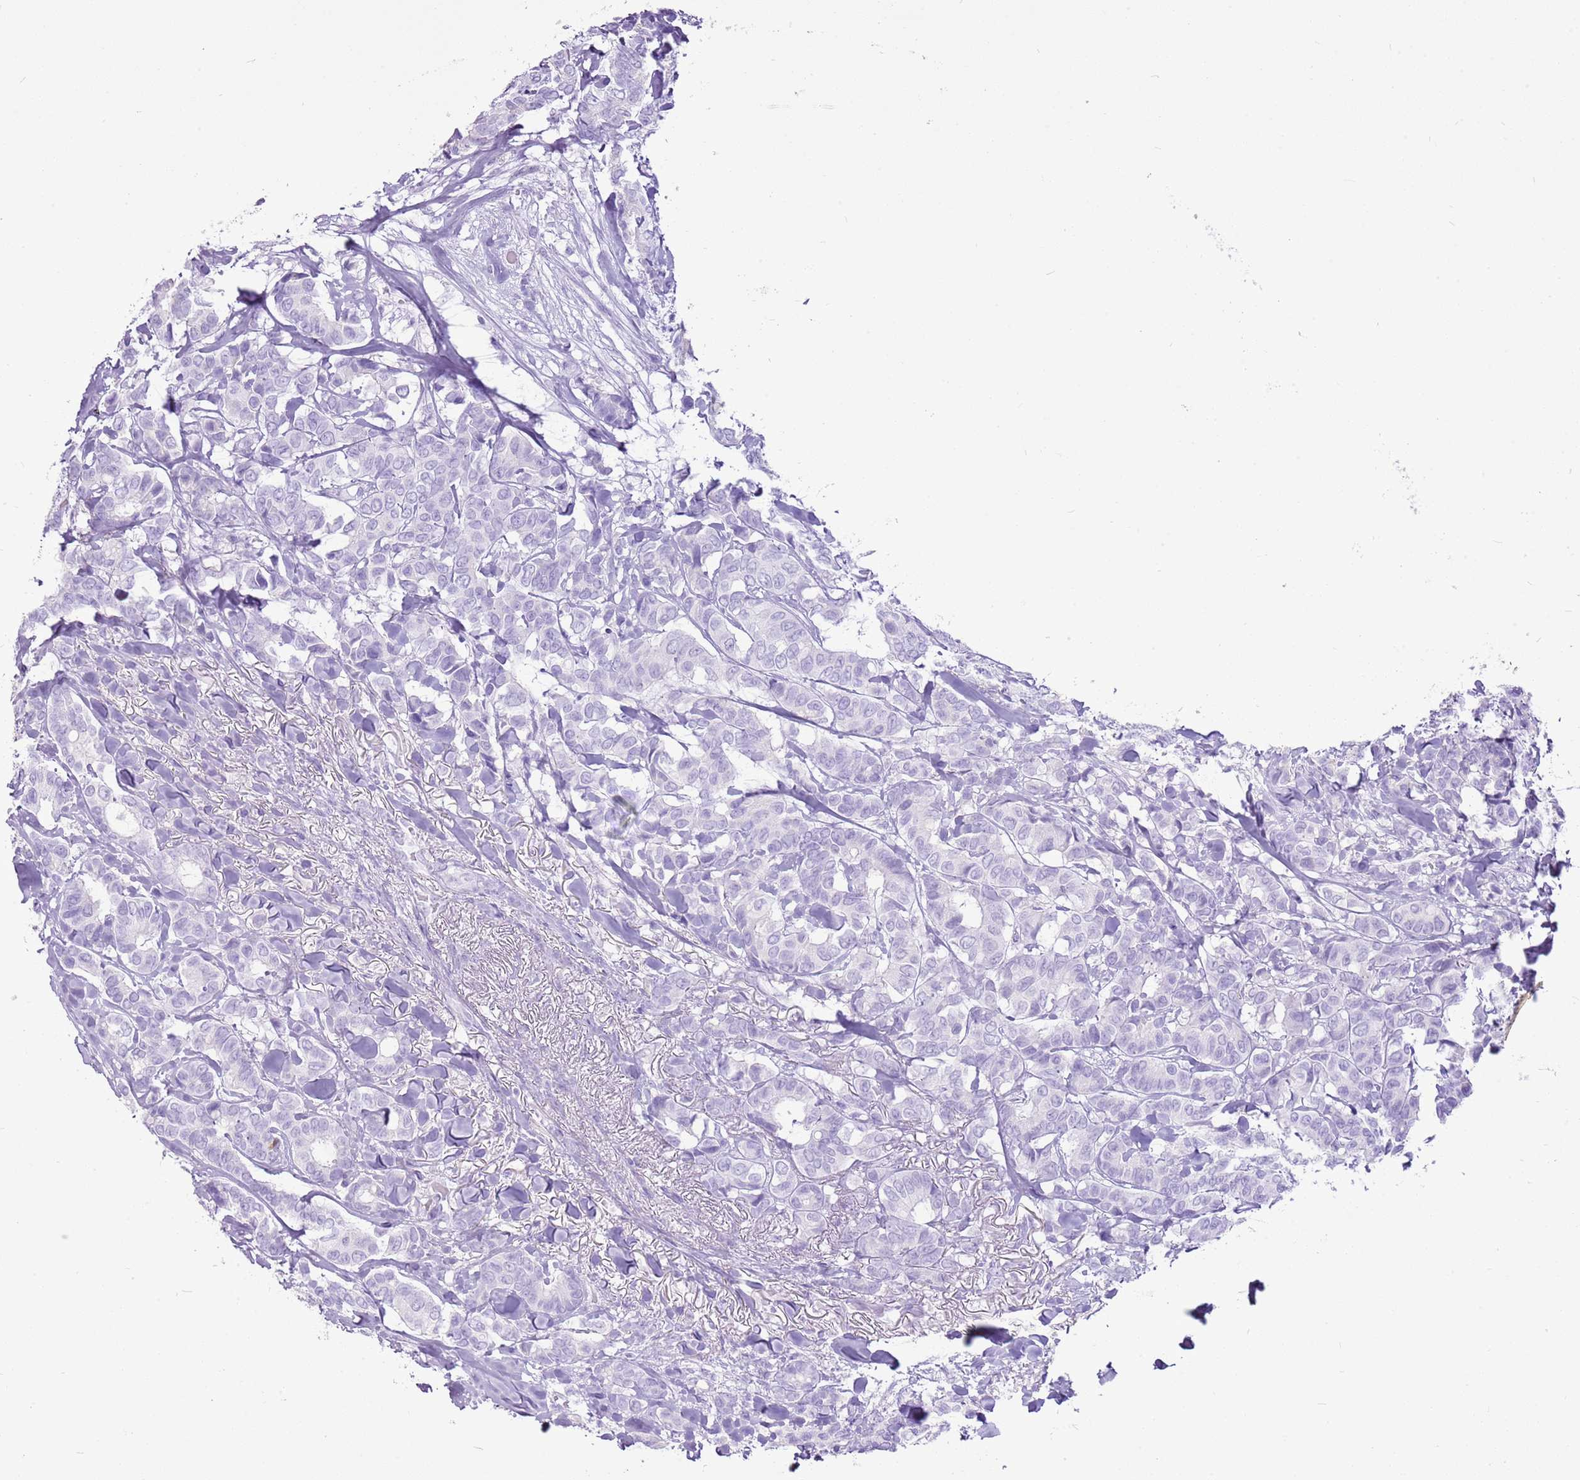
{"staining": {"intensity": "negative", "quantity": "none", "location": "none"}, "tissue": "breast cancer", "cell_type": "Tumor cells", "image_type": "cancer", "snomed": [{"axis": "morphology", "description": "Duct carcinoma"}, {"axis": "topography", "description": "Breast"}], "caption": "This is an immunohistochemistry (IHC) photomicrograph of human breast cancer. There is no staining in tumor cells.", "gene": "CNFN", "patient": {"sex": "female", "age": 87}}